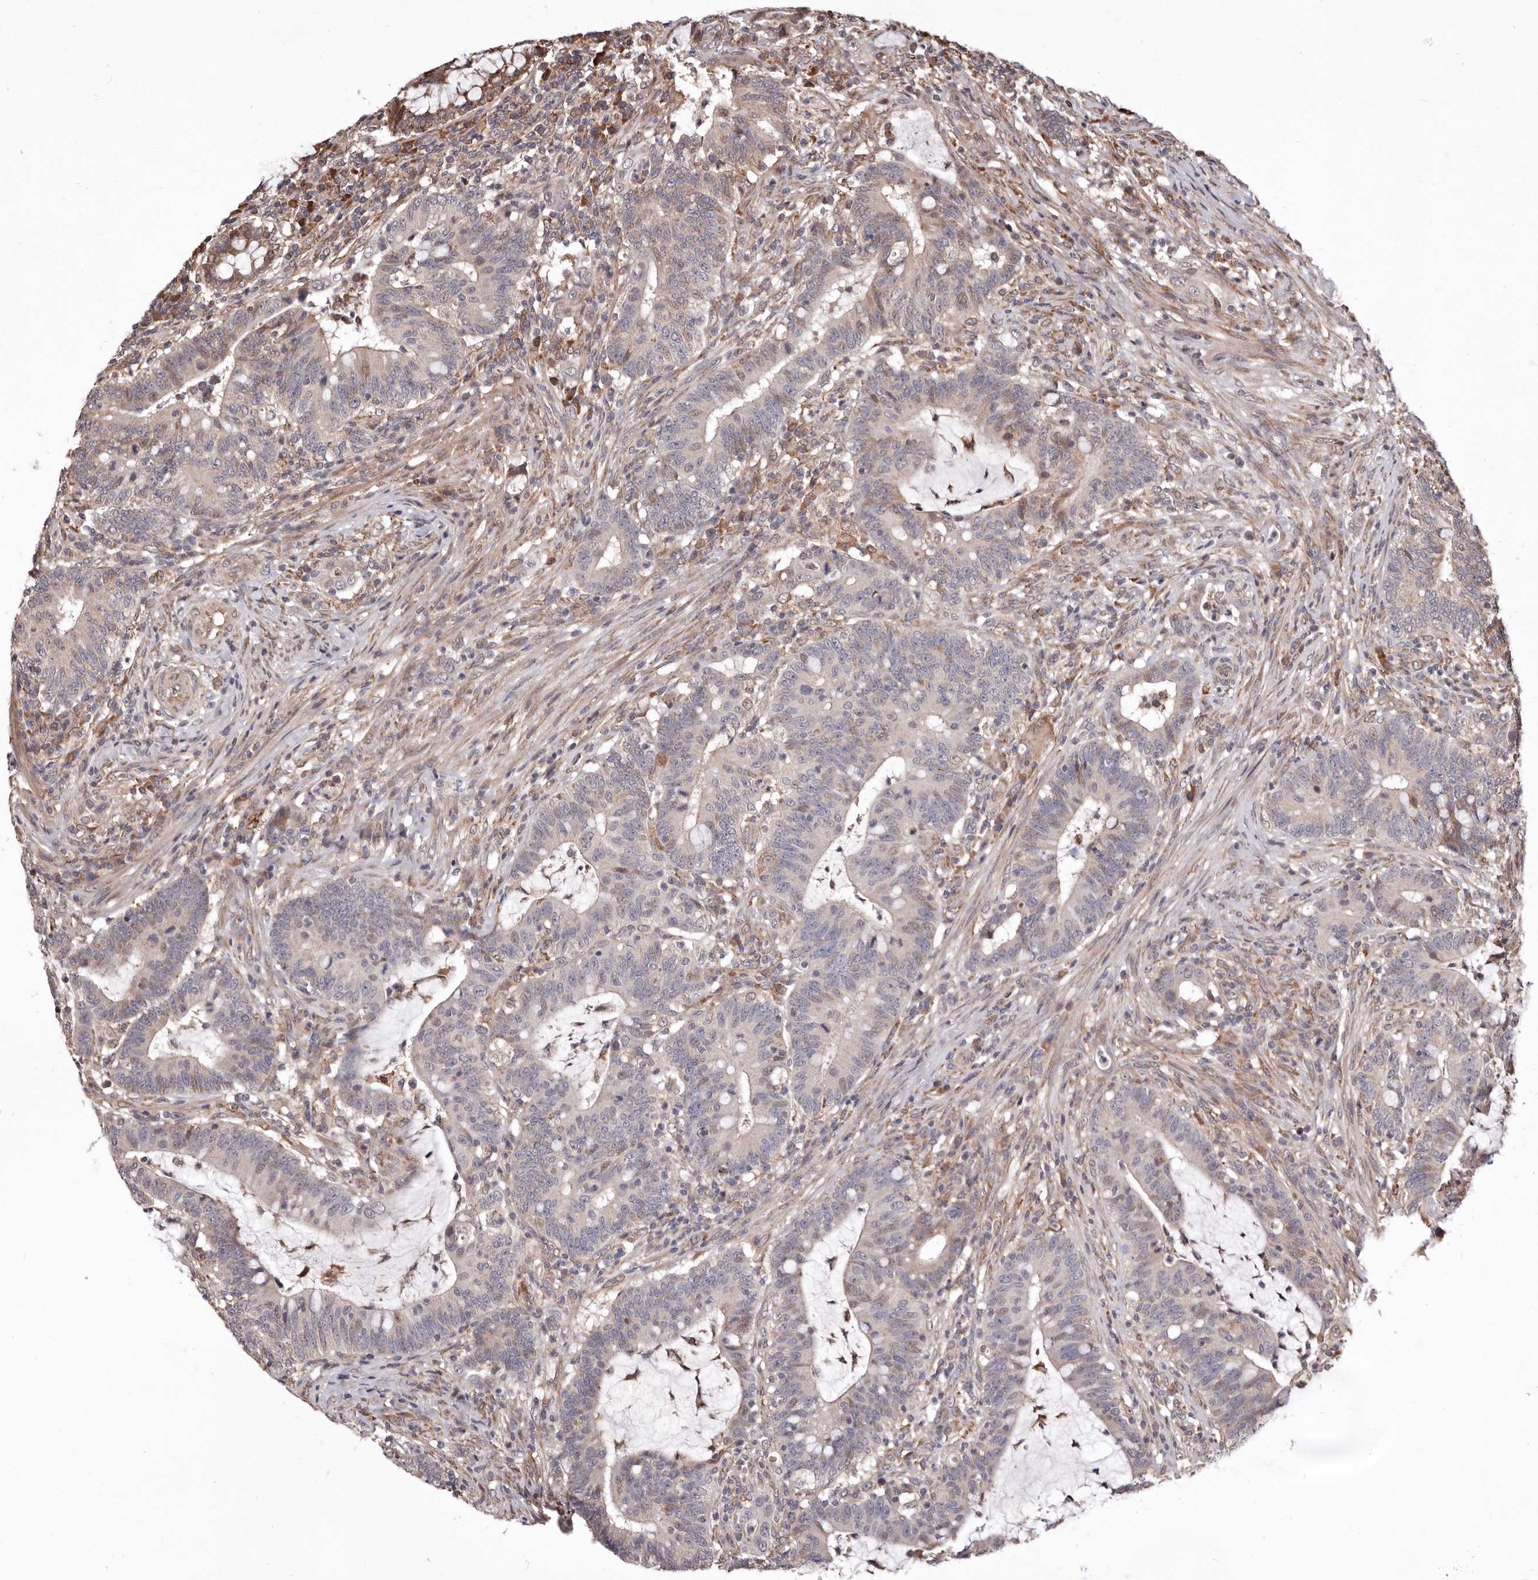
{"staining": {"intensity": "moderate", "quantity": "25%-75%", "location": "cytoplasmic/membranous"}, "tissue": "colorectal cancer", "cell_type": "Tumor cells", "image_type": "cancer", "snomed": [{"axis": "morphology", "description": "Adenocarcinoma, NOS"}, {"axis": "topography", "description": "Colon"}], "caption": "The image reveals a brown stain indicating the presence of a protein in the cytoplasmic/membranous of tumor cells in colorectal cancer (adenocarcinoma). Using DAB (brown) and hematoxylin (blue) stains, captured at high magnification using brightfield microscopy.", "gene": "RRM2B", "patient": {"sex": "female", "age": 66}}